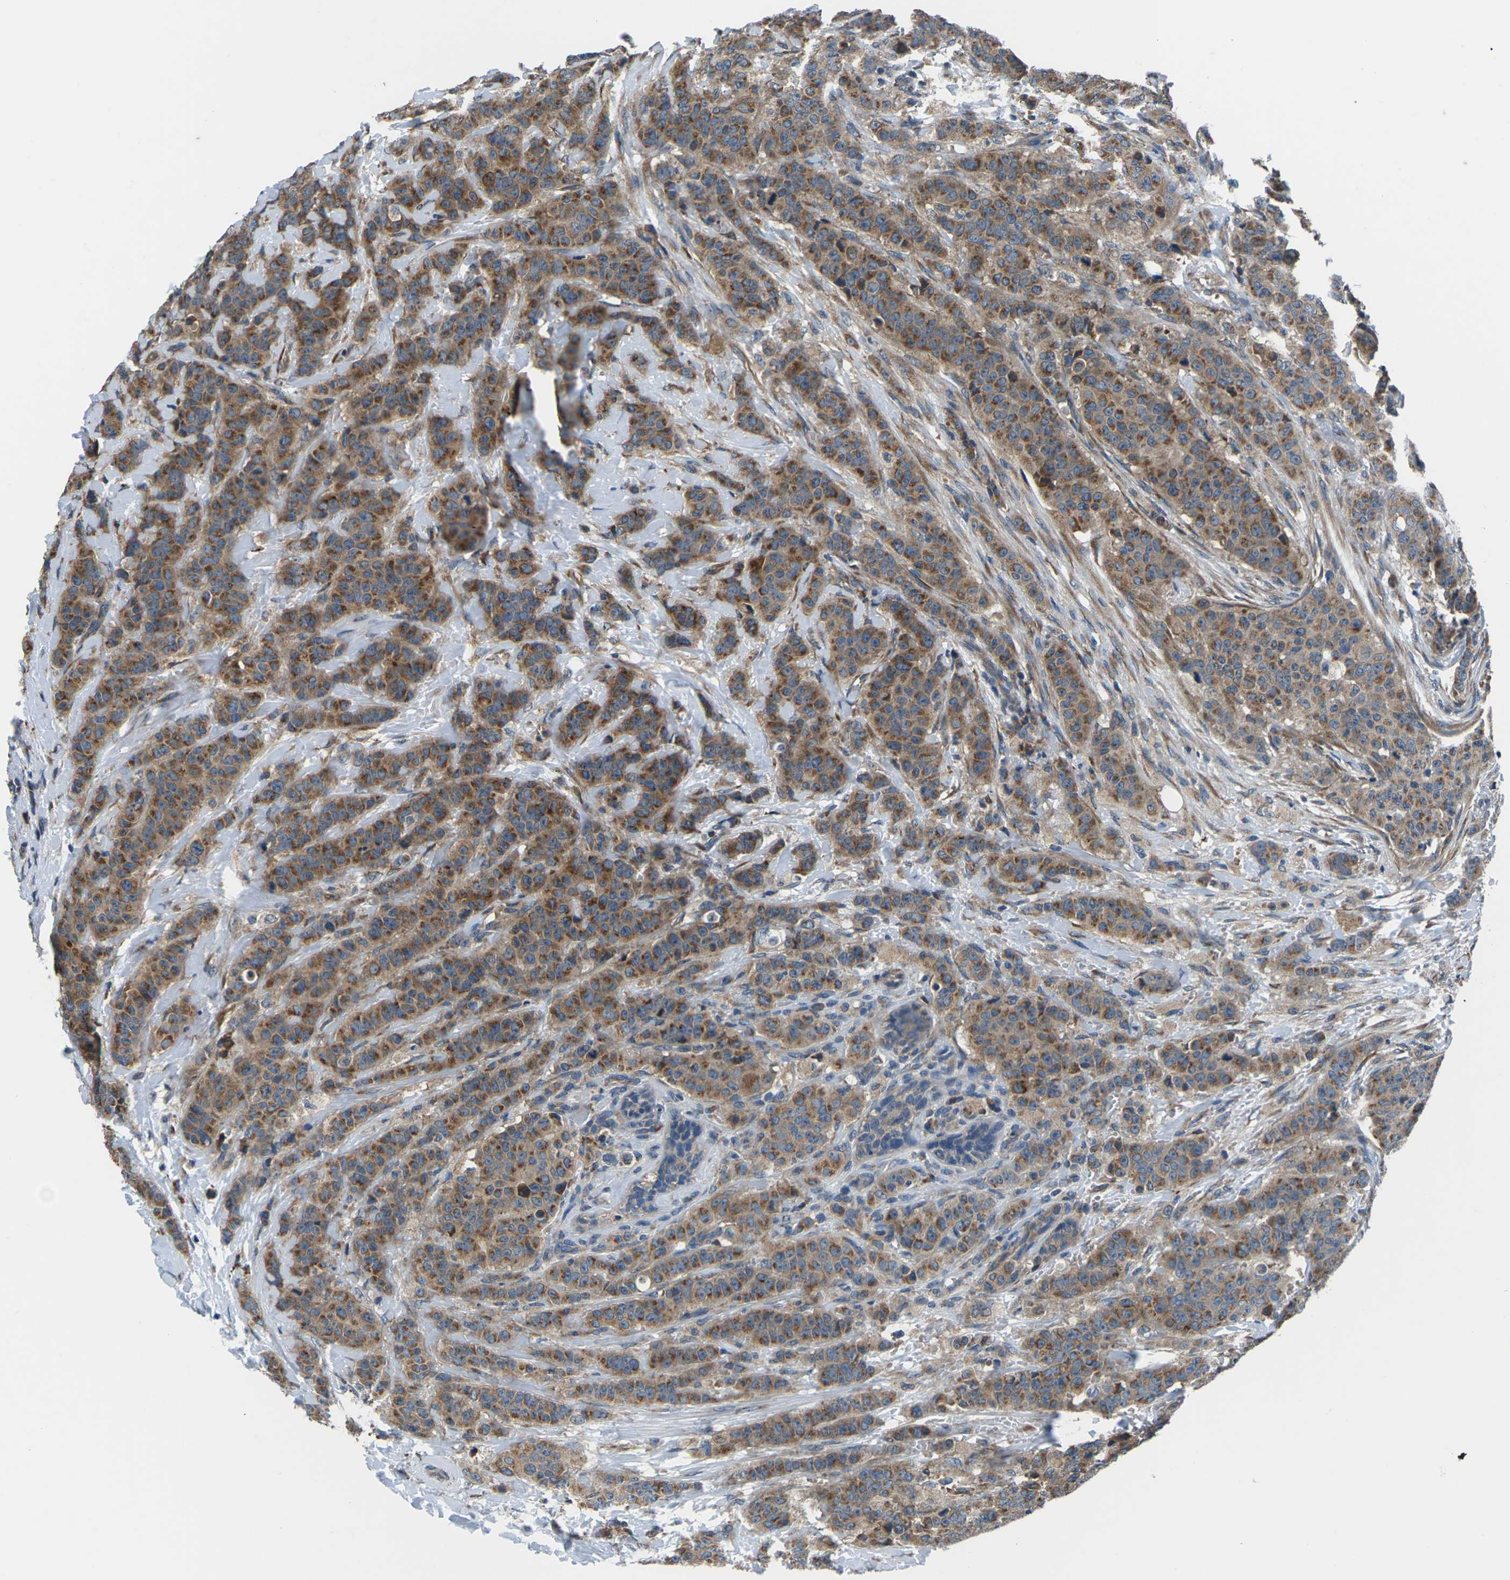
{"staining": {"intensity": "moderate", "quantity": ">75%", "location": "cytoplasmic/membranous"}, "tissue": "breast cancer", "cell_type": "Tumor cells", "image_type": "cancer", "snomed": [{"axis": "morphology", "description": "Normal tissue, NOS"}, {"axis": "morphology", "description": "Duct carcinoma"}, {"axis": "topography", "description": "Breast"}], "caption": "Protein staining by immunohistochemistry demonstrates moderate cytoplasmic/membranous expression in about >75% of tumor cells in breast cancer.", "gene": "GABRP", "patient": {"sex": "female", "age": 40}}